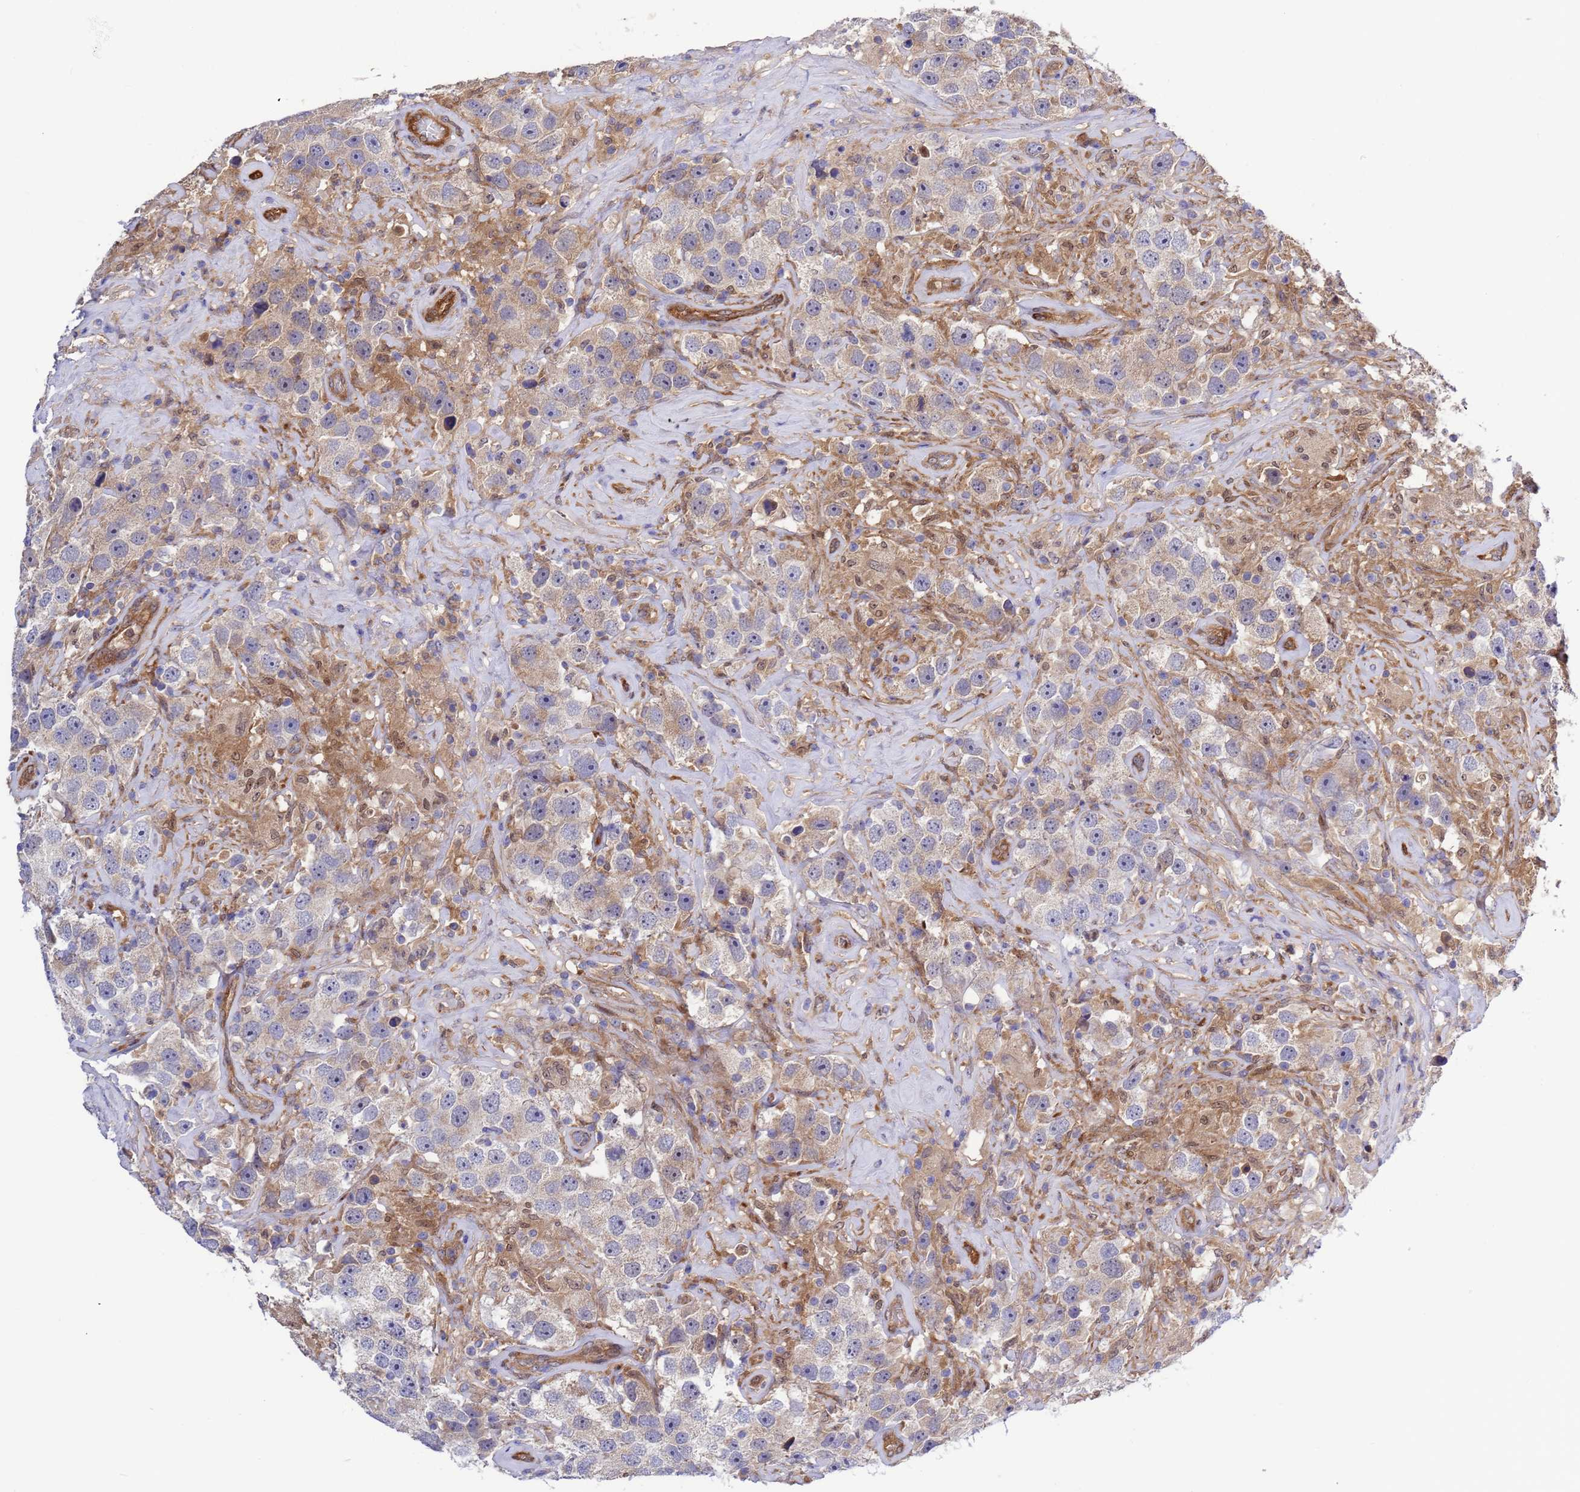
{"staining": {"intensity": "weak", "quantity": "25%-75%", "location": "cytoplasmic/membranous"}, "tissue": "testis cancer", "cell_type": "Tumor cells", "image_type": "cancer", "snomed": [{"axis": "morphology", "description": "Seminoma, NOS"}, {"axis": "topography", "description": "Testis"}], "caption": "Testis cancer (seminoma) stained with DAB immunohistochemistry (IHC) exhibits low levels of weak cytoplasmic/membranous staining in approximately 25%-75% of tumor cells.", "gene": "FOXRED1", "patient": {"sex": "male", "age": 49}}